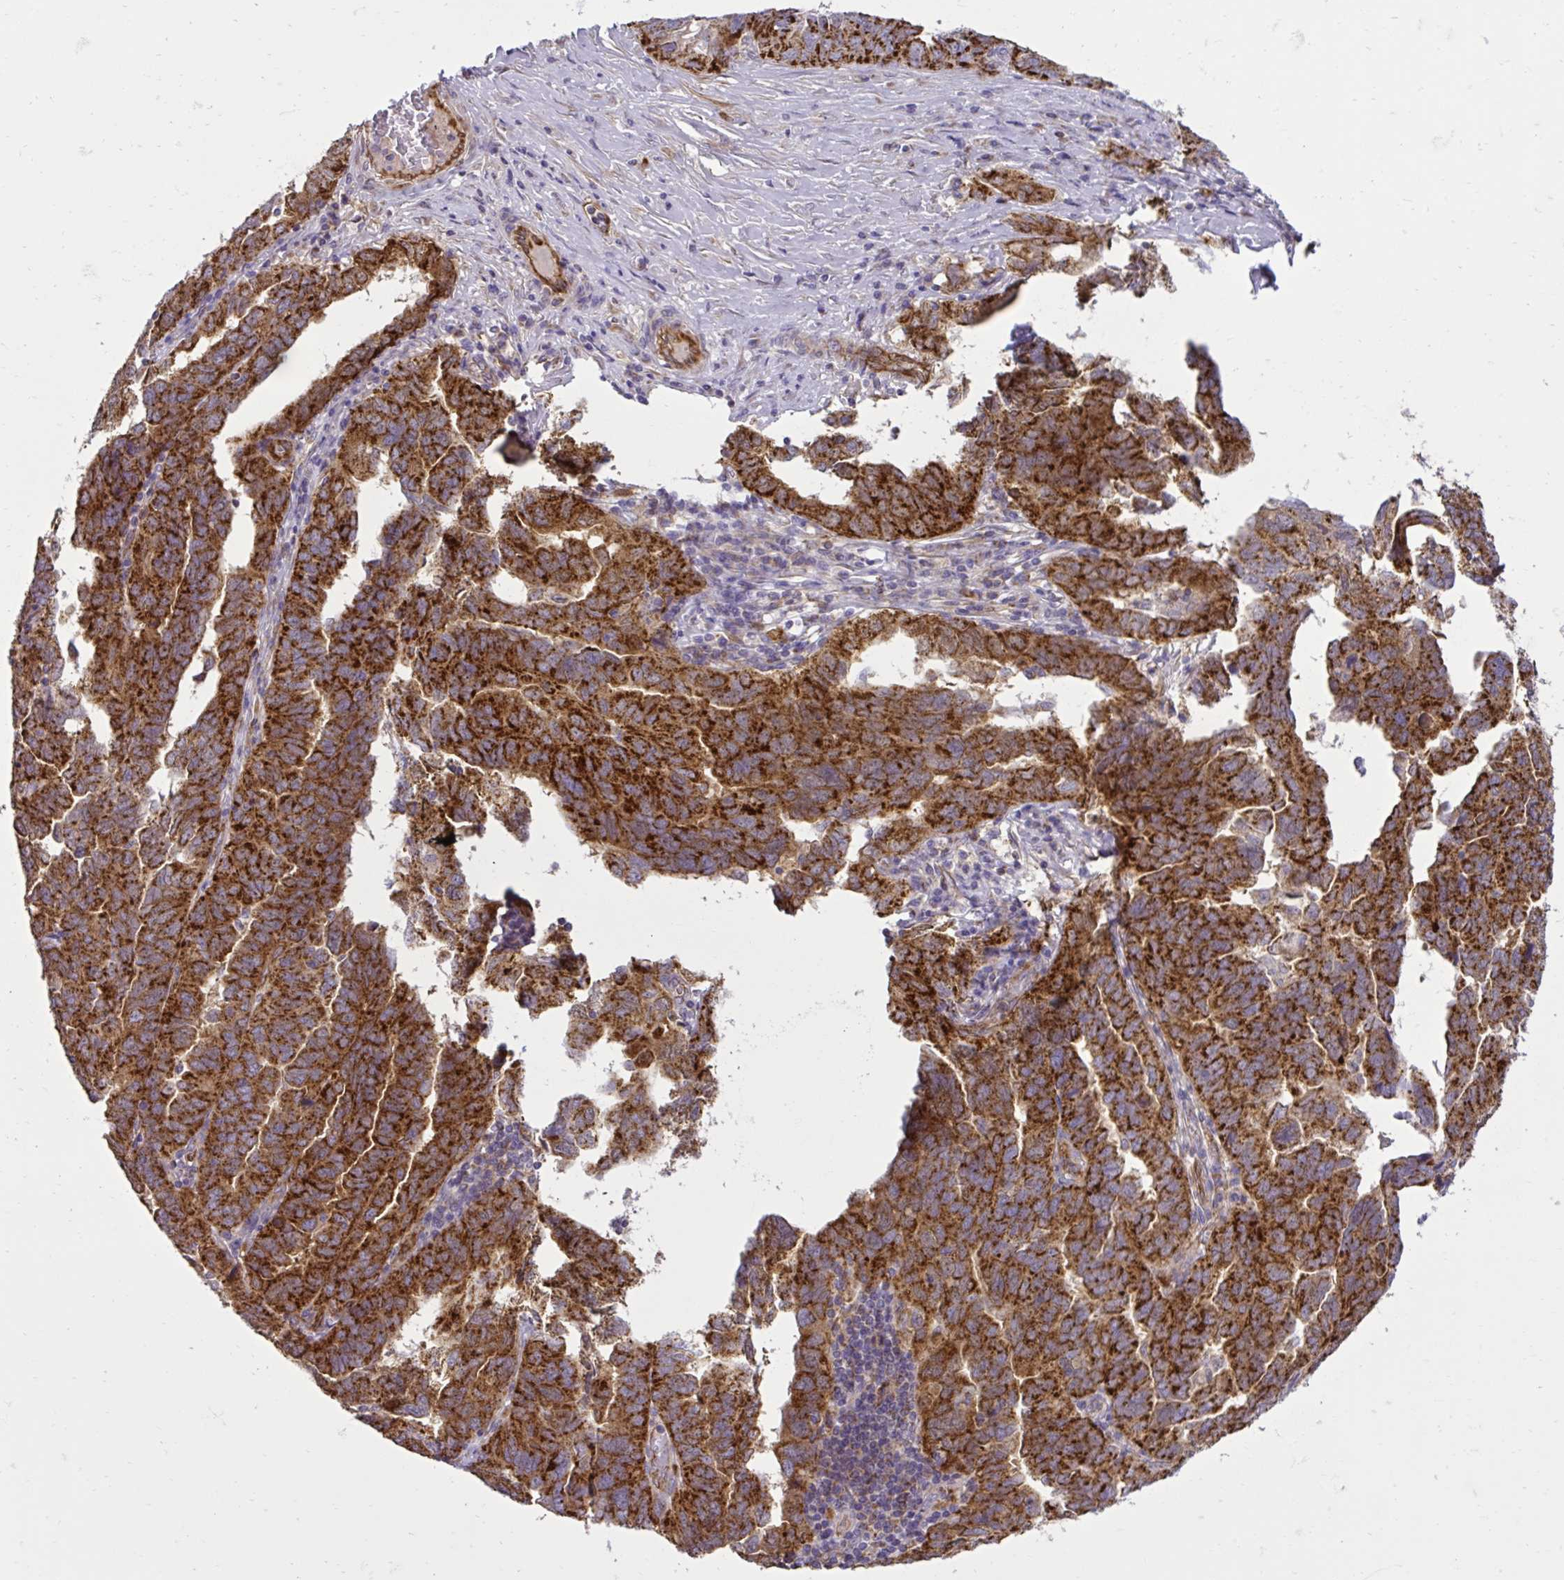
{"staining": {"intensity": "strong", "quantity": ">75%", "location": "cytoplasmic/membranous"}, "tissue": "ovarian cancer", "cell_type": "Tumor cells", "image_type": "cancer", "snomed": [{"axis": "morphology", "description": "Cystadenocarcinoma, serous, NOS"}, {"axis": "topography", "description": "Ovary"}], "caption": "The immunohistochemical stain highlights strong cytoplasmic/membranous positivity in tumor cells of ovarian cancer (serous cystadenocarcinoma) tissue.", "gene": "LIMS1", "patient": {"sex": "female", "age": 64}}